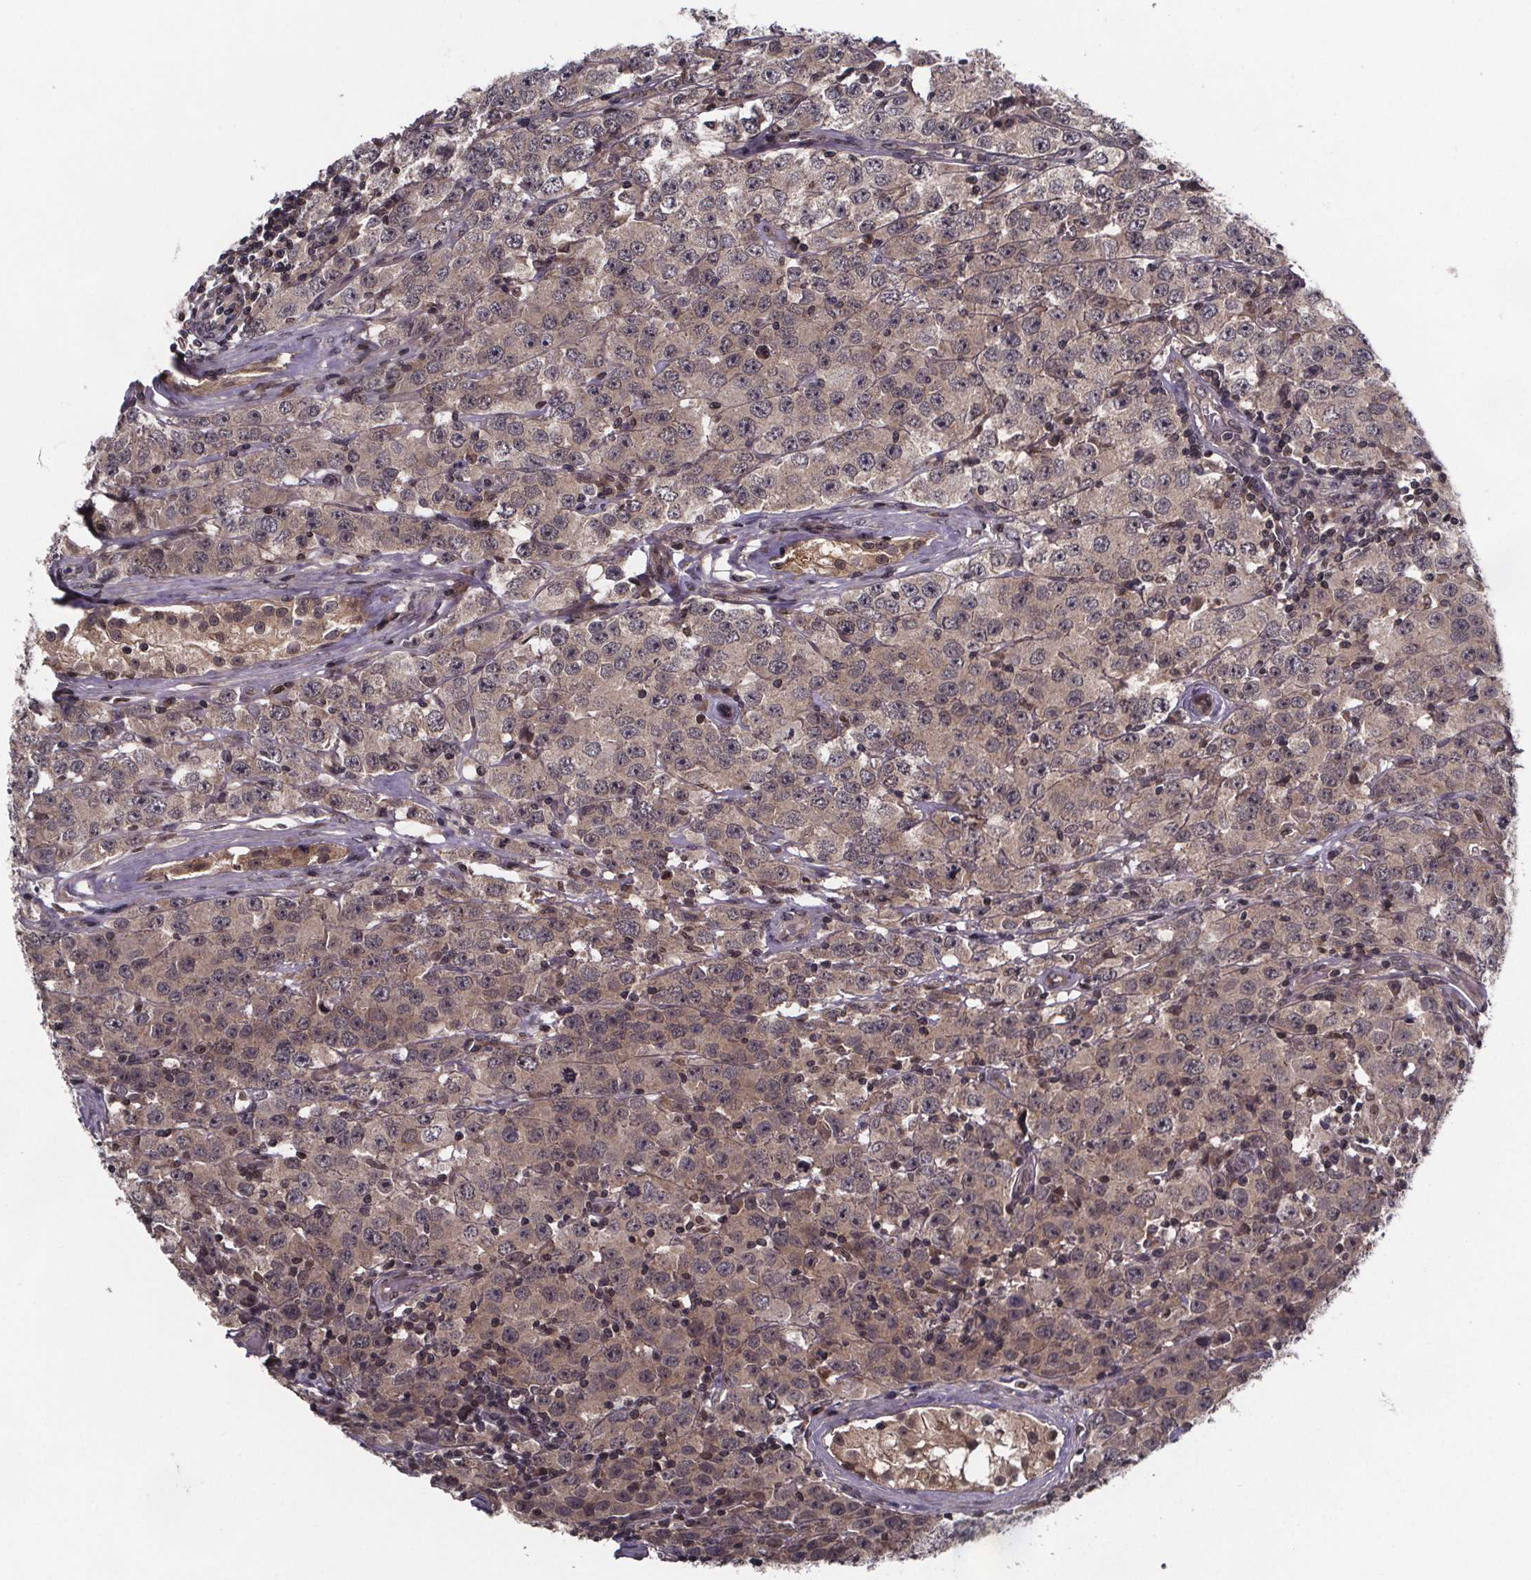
{"staining": {"intensity": "weak", "quantity": ">75%", "location": "cytoplasmic/membranous"}, "tissue": "testis cancer", "cell_type": "Tumor cells", "image_type": "cancer", "snomed": [{"axis": "morphology", "description": "Seminoma, NOS"}, {"axis": "topography", "description": "Testis"}], "caption": "Immunohistochemistry image of neoplastic tissue: testis cancer stained using immunohistochemistry (IHC) reveals low levels of weak protein expression localized specifically in the cytoplasmic/membranous of tumor cells, appearing as a cytoplasmic/membranous brown color.", "gene": "FN3KRP", "patient": {"sex": "male", "age": 52}}